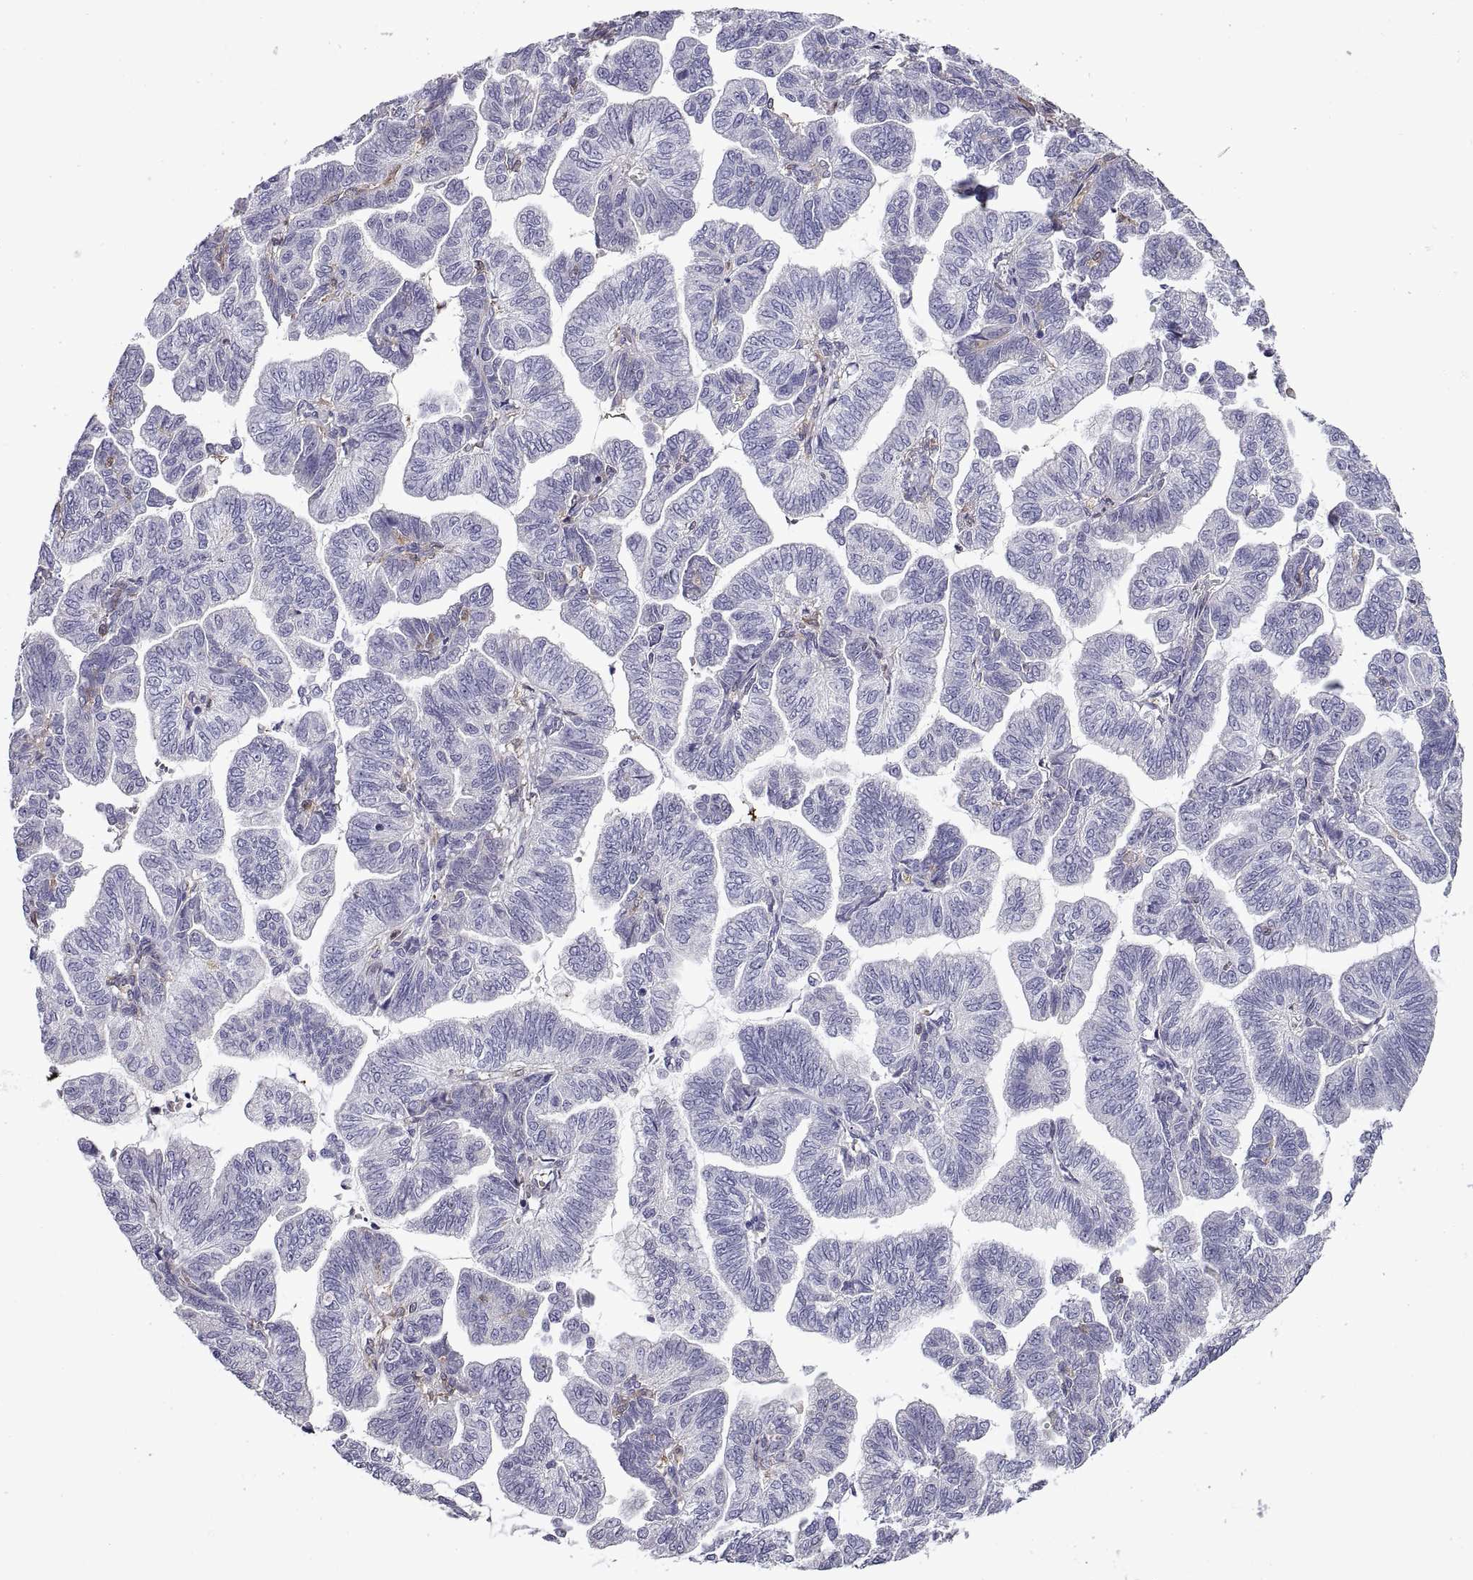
{"staining": {"intensity": "negative", "quantity": "none", "location": "none"}, "tissue": "stomach cancer", "cell_type": "Tumor cells", "image_type": "cancer", "snomed": [{"axis": "morphology", "description": "Adenocarcinoma, NOS"}, {"axis": "topography", "description": "Stomach"}], "caption": "An image of adenocarcinoma (stomach) stained for a protein reveals no brown staining in tumor cells.", "gene": "DOK3", "patient": {"sex": "male", "age": 83}}